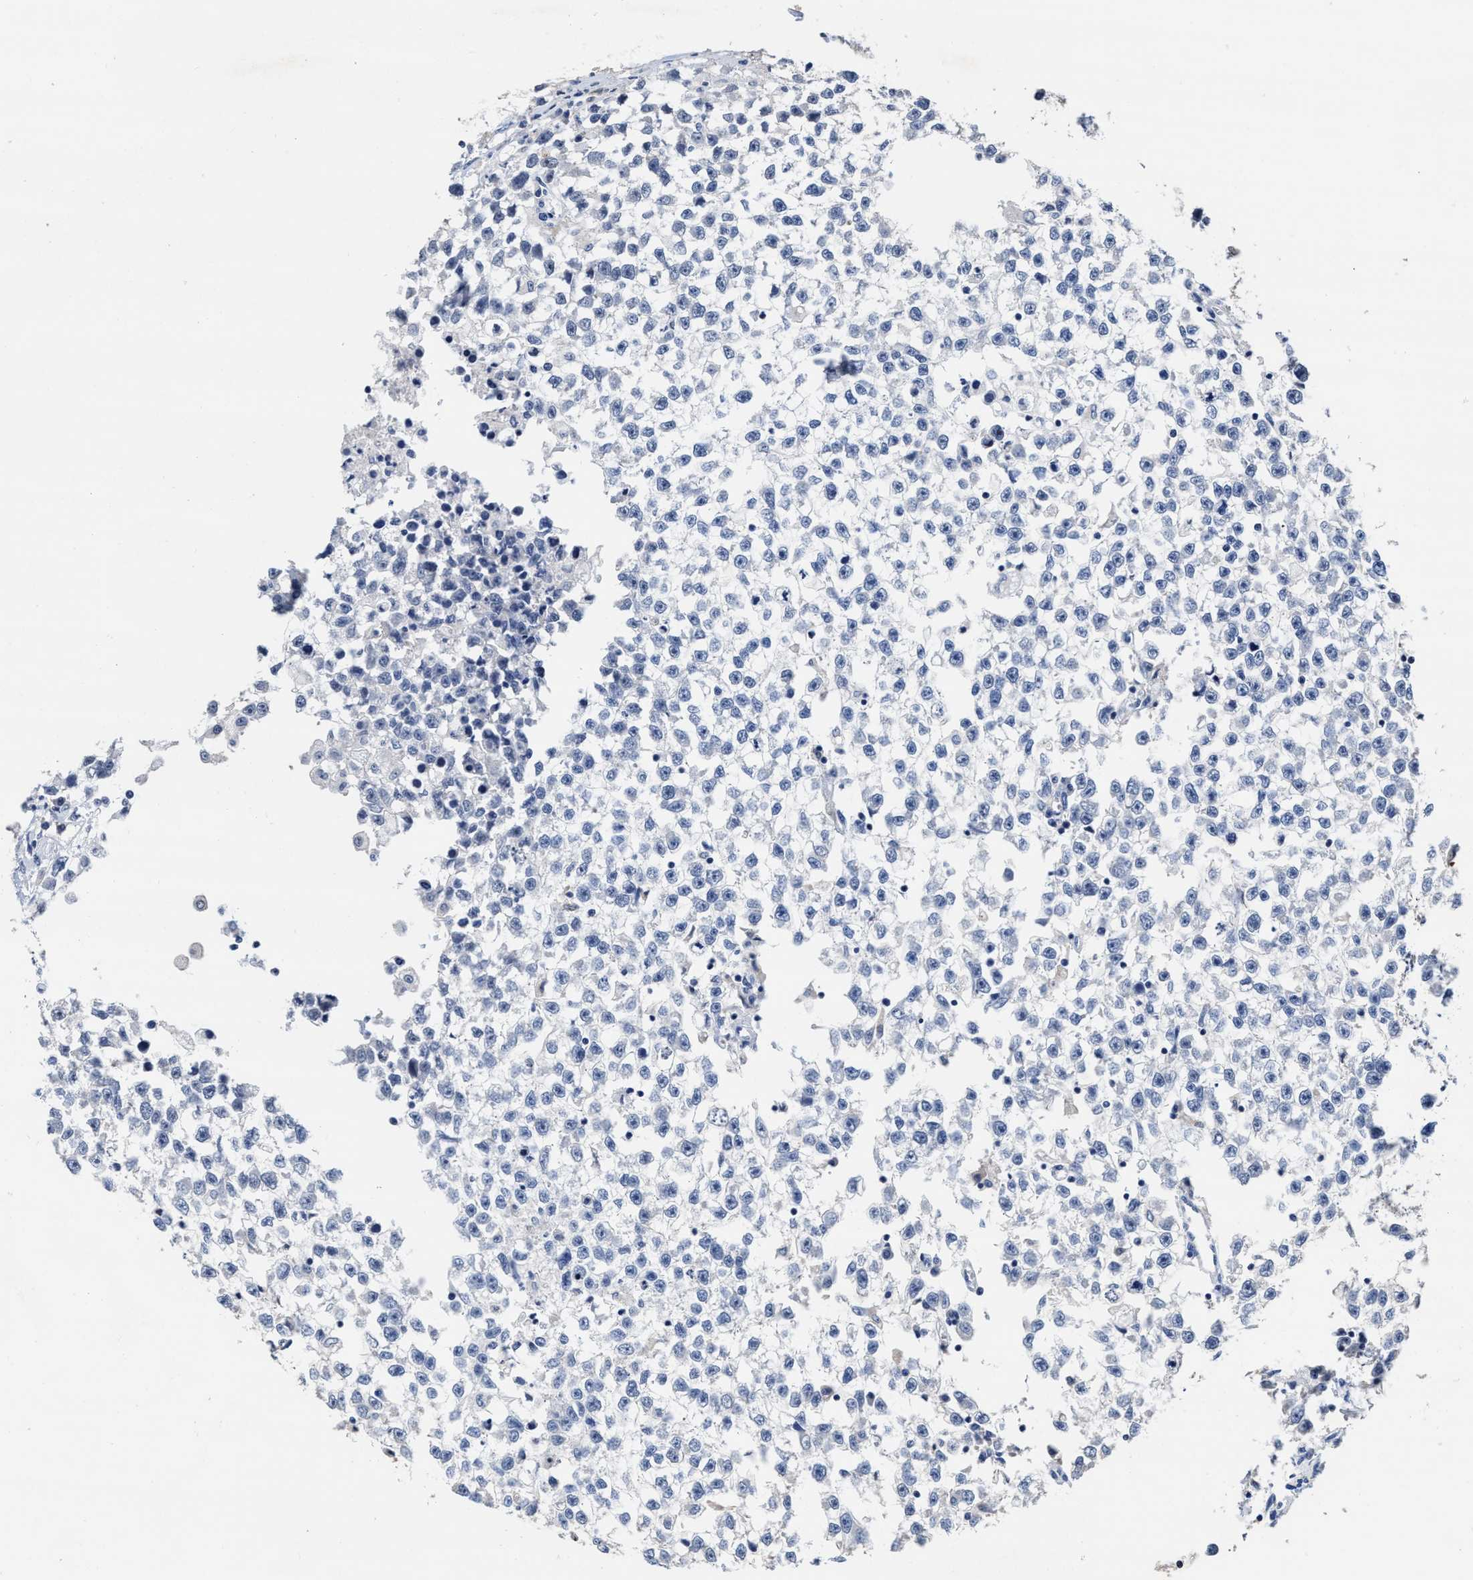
{"staining": {"intensity": "negative", "quantity": "none", "location": "none"}, "tissue": "testis cancer", "cell_type": "Tumor cells", "image_type": "cancer", "snomed": [{"axis": "morphology", "description": "Seminoma, NOS"}, {"axis": "morphology", "description": "Carcinoma, Embryonal, NOS"}, {"axis": "topography", "description": "Testis"}], "caption": "This is a histopathology image of immunohistochemistry staining of testis cancer, which shows no staining in tumor cells.", "gene": "ZFAT", "patient": {"sex": "male", "age": 51}}